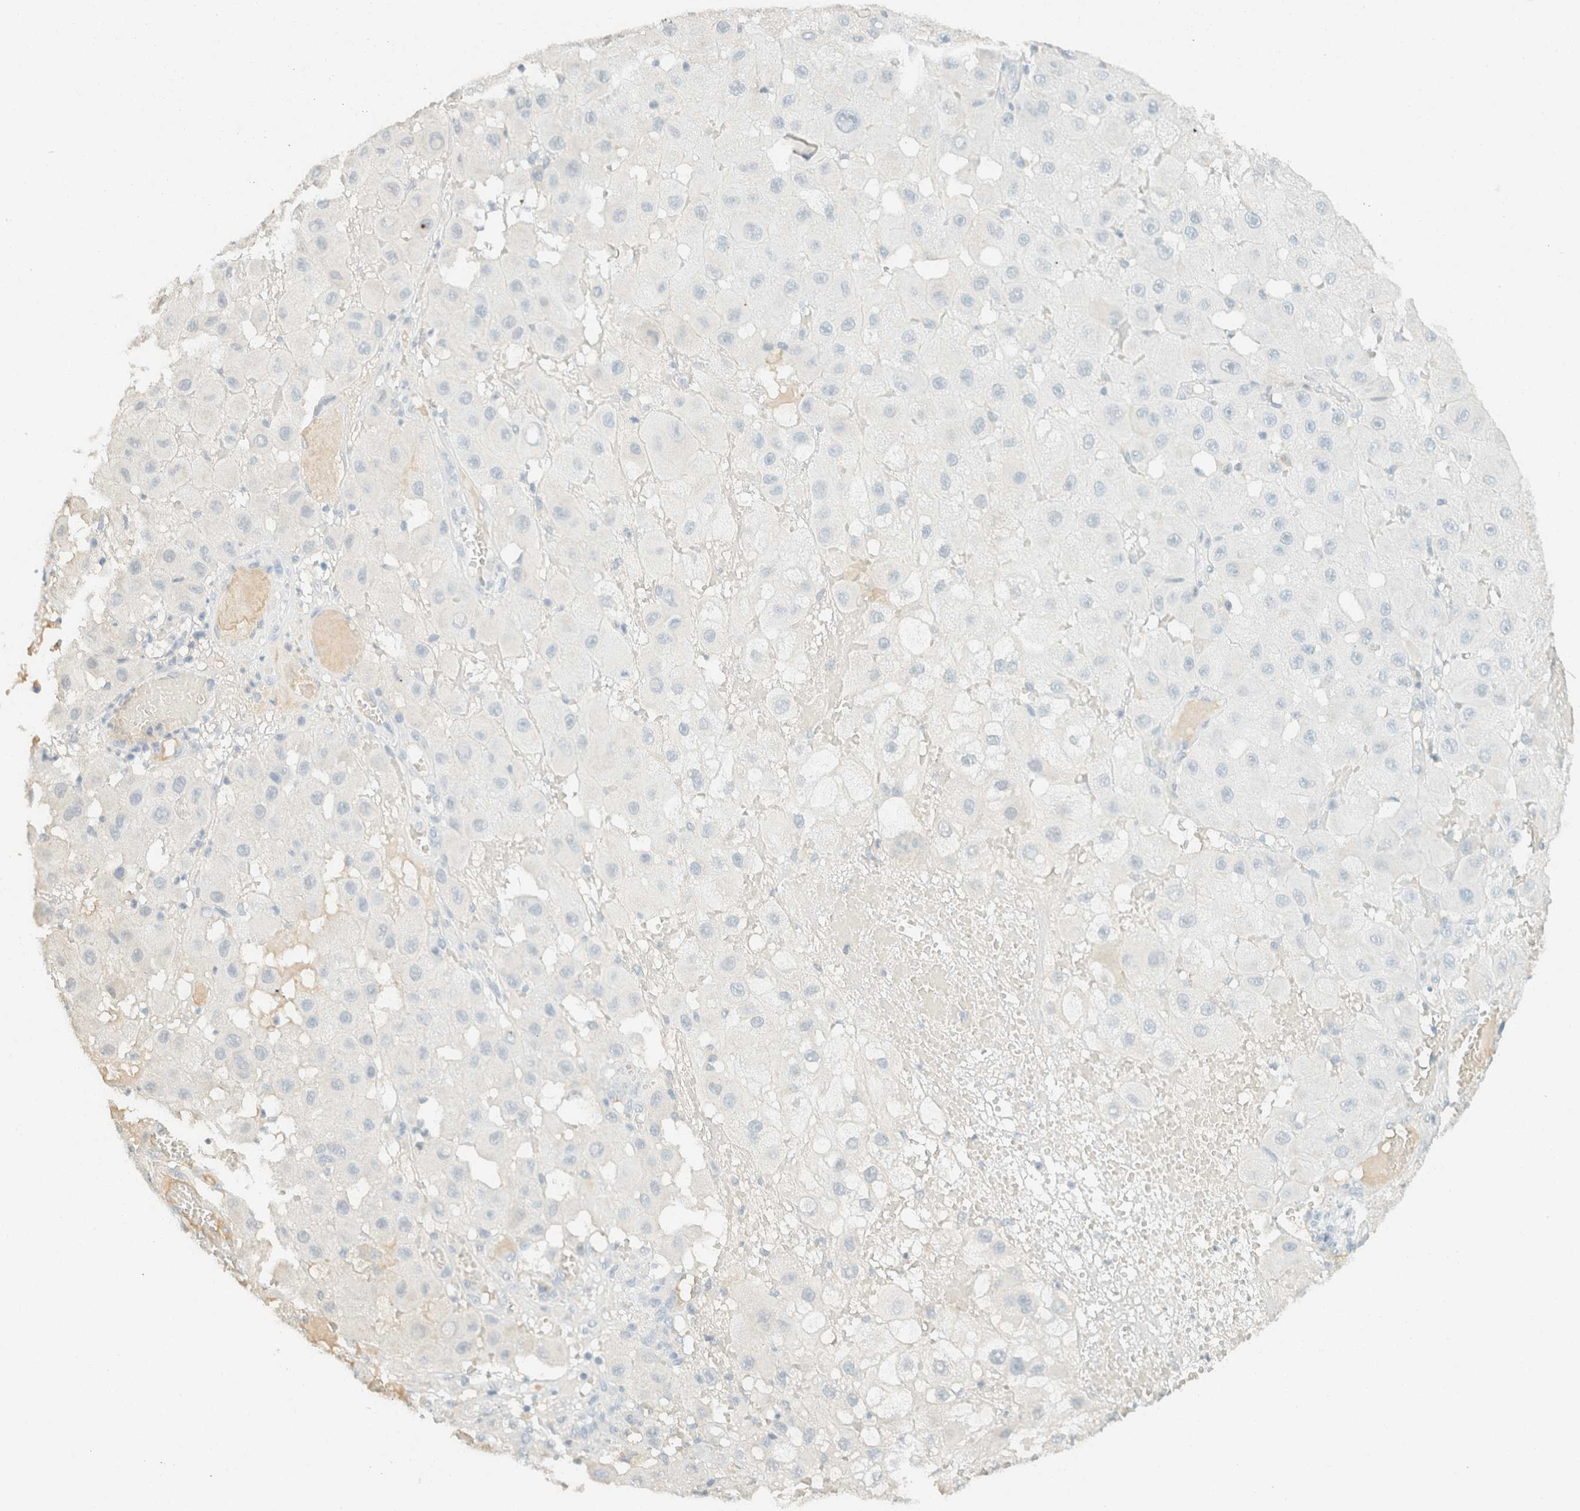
{"staining": {"intensity": "negative", "quantity": "none", "location": "none"}, "tissue": "melanoma", "cell_type": "Tumor cells", "image_type": "cancer", "snomed": [{"axis": "morphology", "description": "Malignant melanoma, NOS"}, {"axis": "topography", "description": "Skin"}], "caption": "DAB immunohistochemical staining of malignant melanoma shows no significant staining in tumor cells.", "gene": "GPA33", "patient": {"sex": "female", "age": 81}}